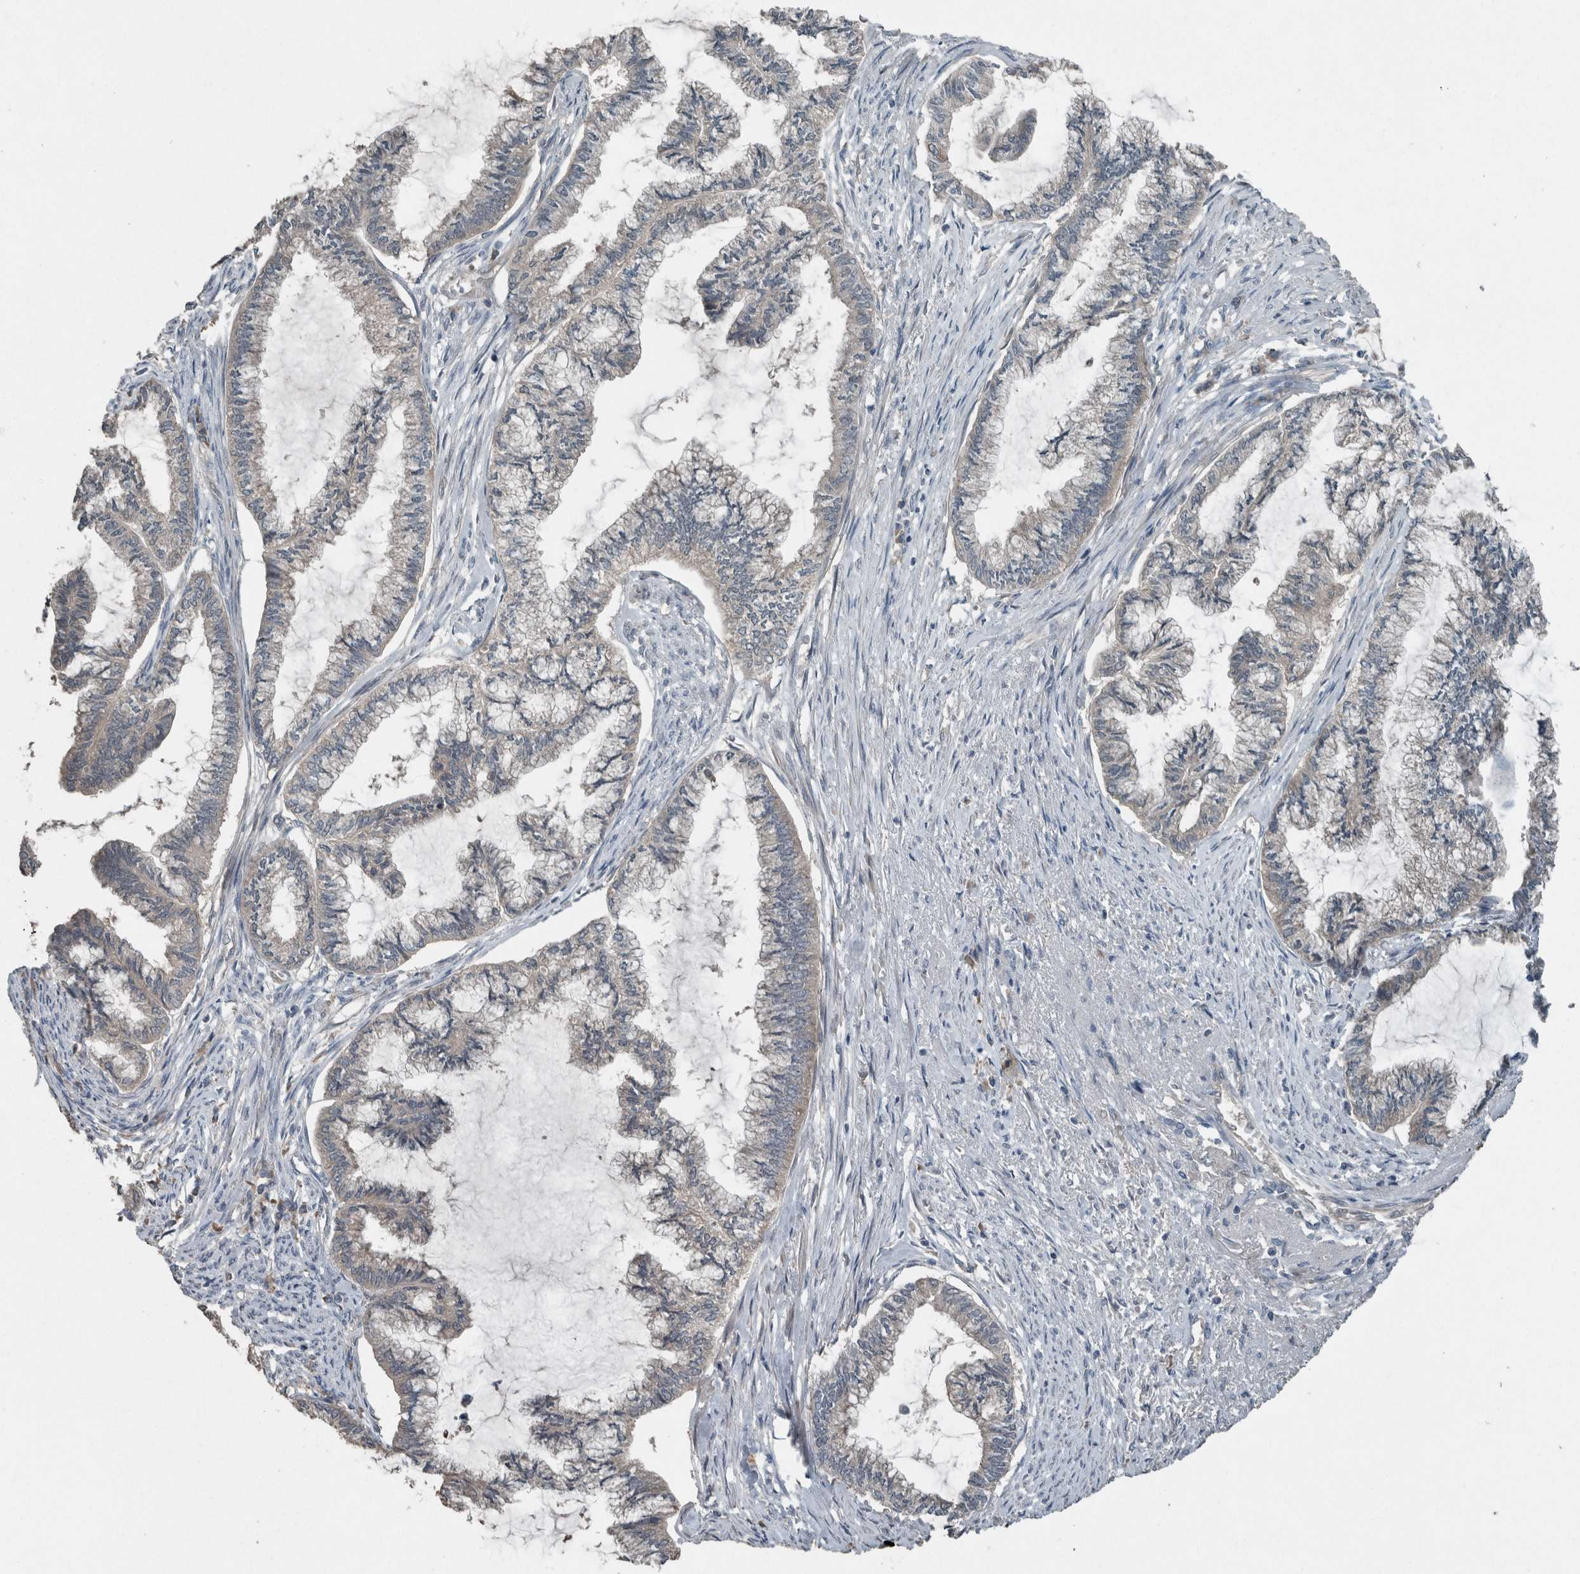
{"staining": {"intensity": "negative", "quantity": "none", "location": "none"}, "tissue": "endometrial cancer", "cell_type": "Tumor cells", "image_type": "cancer", "snomed": [{"axis": "morphology", "description": "Adenocarcinoma, NOS"}, {"axis": "topography", "description": "Endometrium"}], "caption": "IHC of human endometrial cancer (adenocarcinoma) exhibits no positivity in tumor cells.", "gene": "KNTC1", "patient": {"sex": "female", "age": 86}}